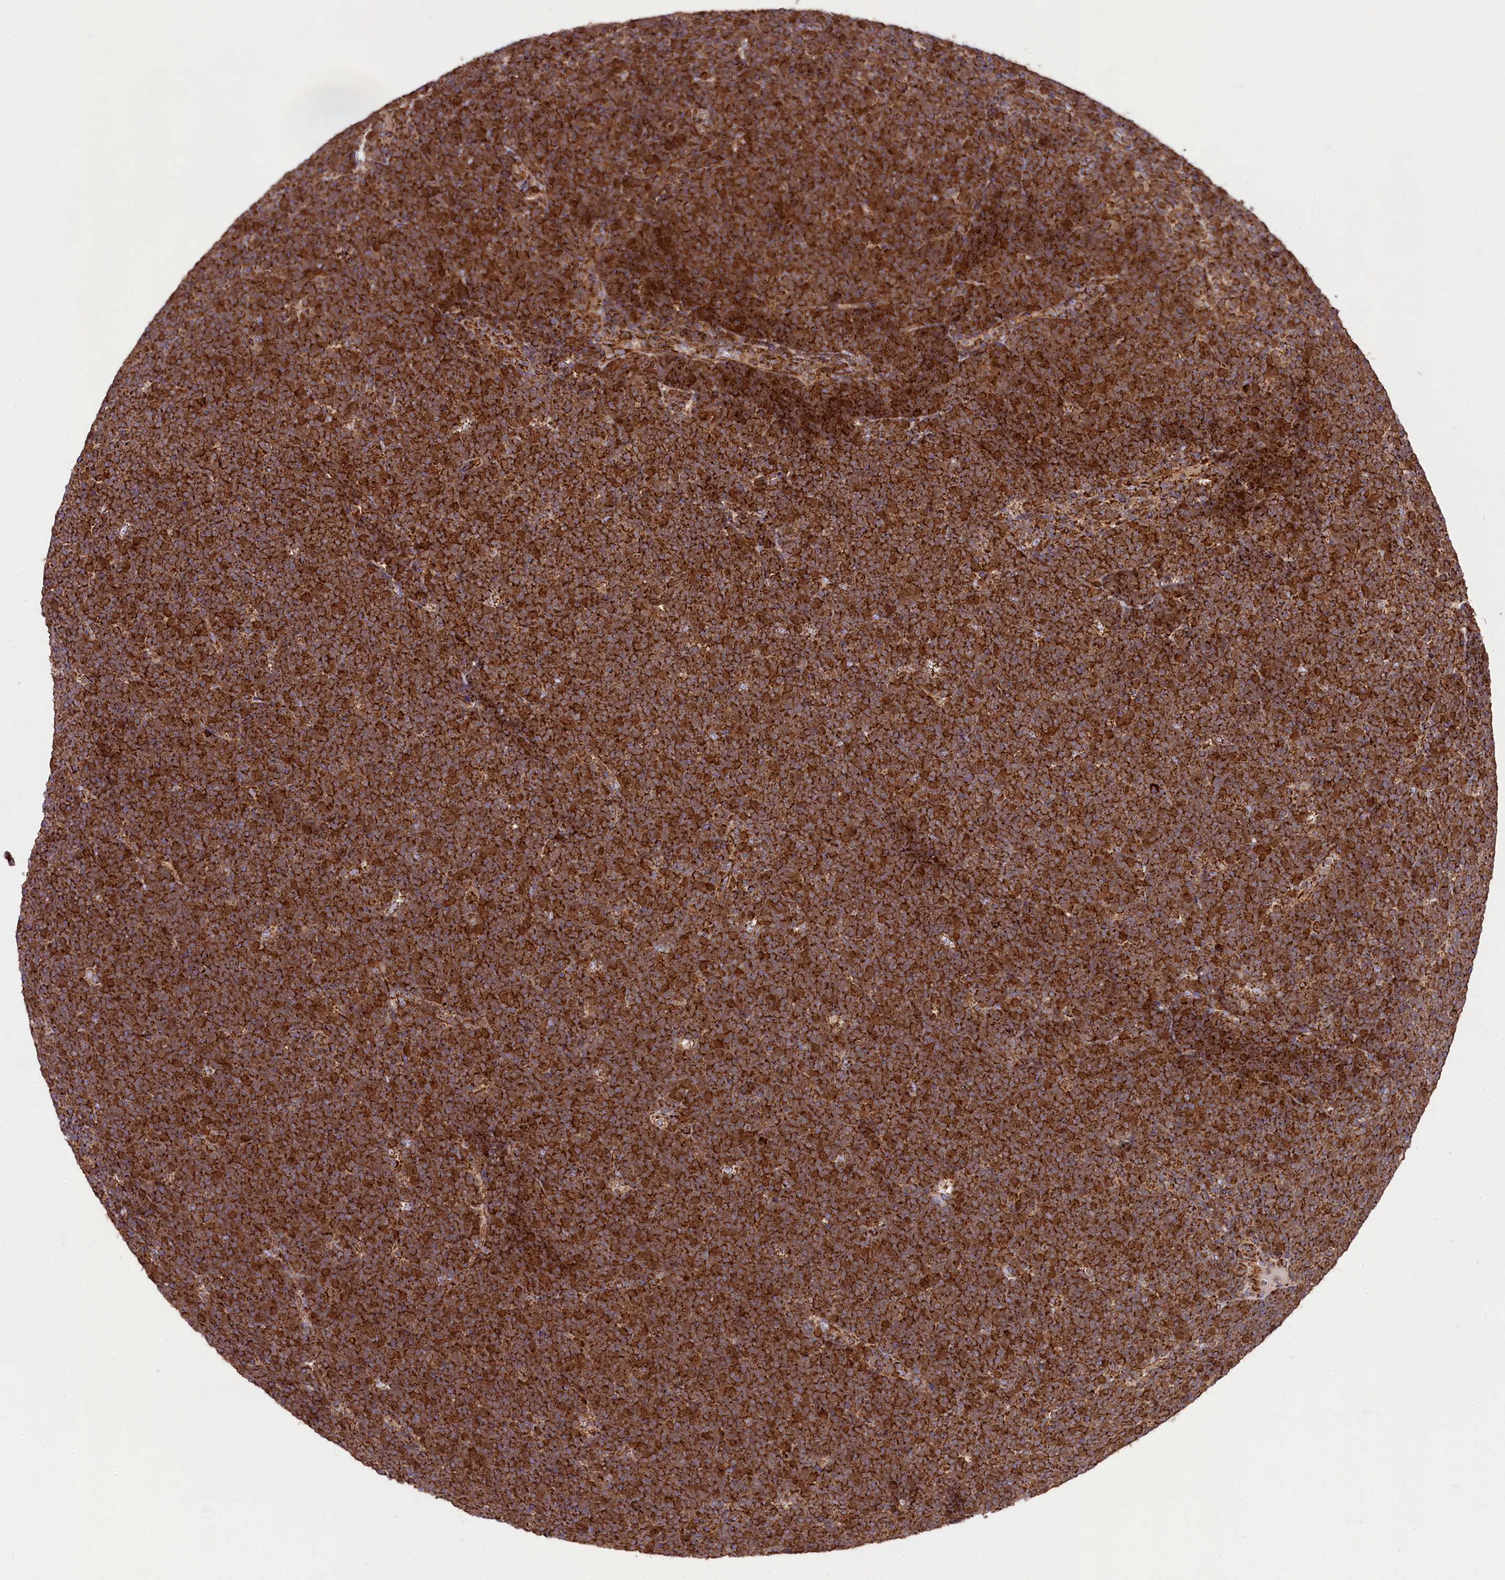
{"staining": {"intensity": "strong", "quantity": ">75%", "location": "cytoplasmic/membranous"}, "tissue": "lymphoma", "cell_type": "Tumor cells", "image_type": "cancer", "snomed": [{"axis": "morphology", "description": "Malignant lymphoma, non-Hodgkin's type, High grade"}, {"axis": "topography", "description": "Lymph node"}], "caption": "Immunohistochemical staining of human high-grade malignant lymphoma, non-Hodgkin's type reveals high levels of strong cytoplasmic/membranous staining in about >75% of tumor cells. Immunohistochemistry stains the protein in brown and the nuclei are stained blue.", "gene": "CLYBL", "patient": {"sex": "male", "age": 13}}